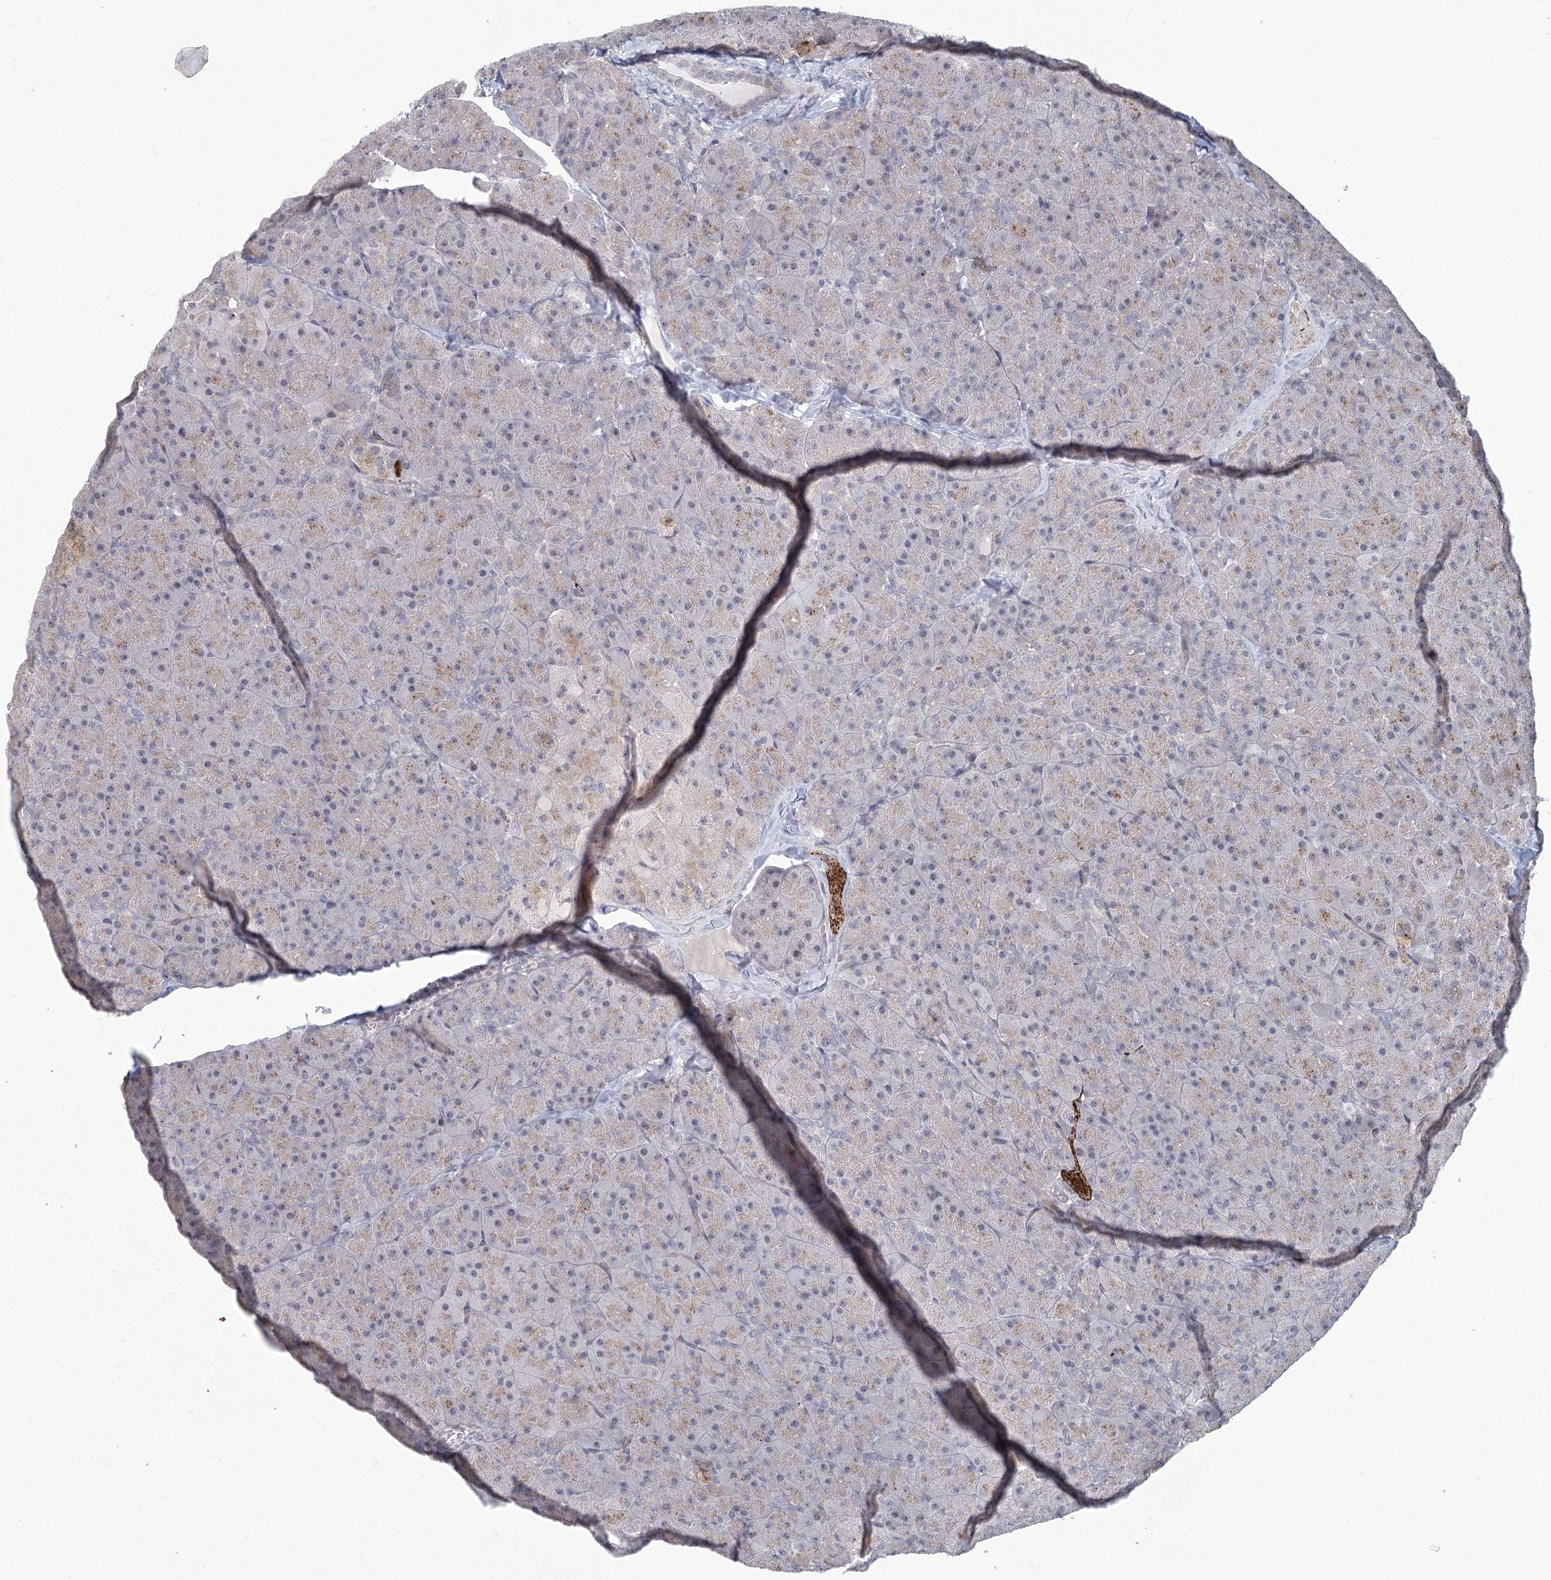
{"staining": {"intensity": "moderate", "quantity": "25%-75%", "location": "cytoplasmic/membranous"}, "tissue": "pancreas", "cell_type": "Exocrine glandular cells", "image_type": "normal", "snomed": [{"axis": "morphology", "description": "Normal tissue, NOS"}, {"axis": "topography", "description": "Pancreas"}], "caption": "Protein staining of normal pancreas exhibits moderate cytoplasmic/membranous expression in approximately 25%-75% of exocrine glandular cells. The protein of interest is shown in brown color, while the nuclei are stained blue.", "gene": "PARM1", "patient": {"sex": "male", "age": 36}}